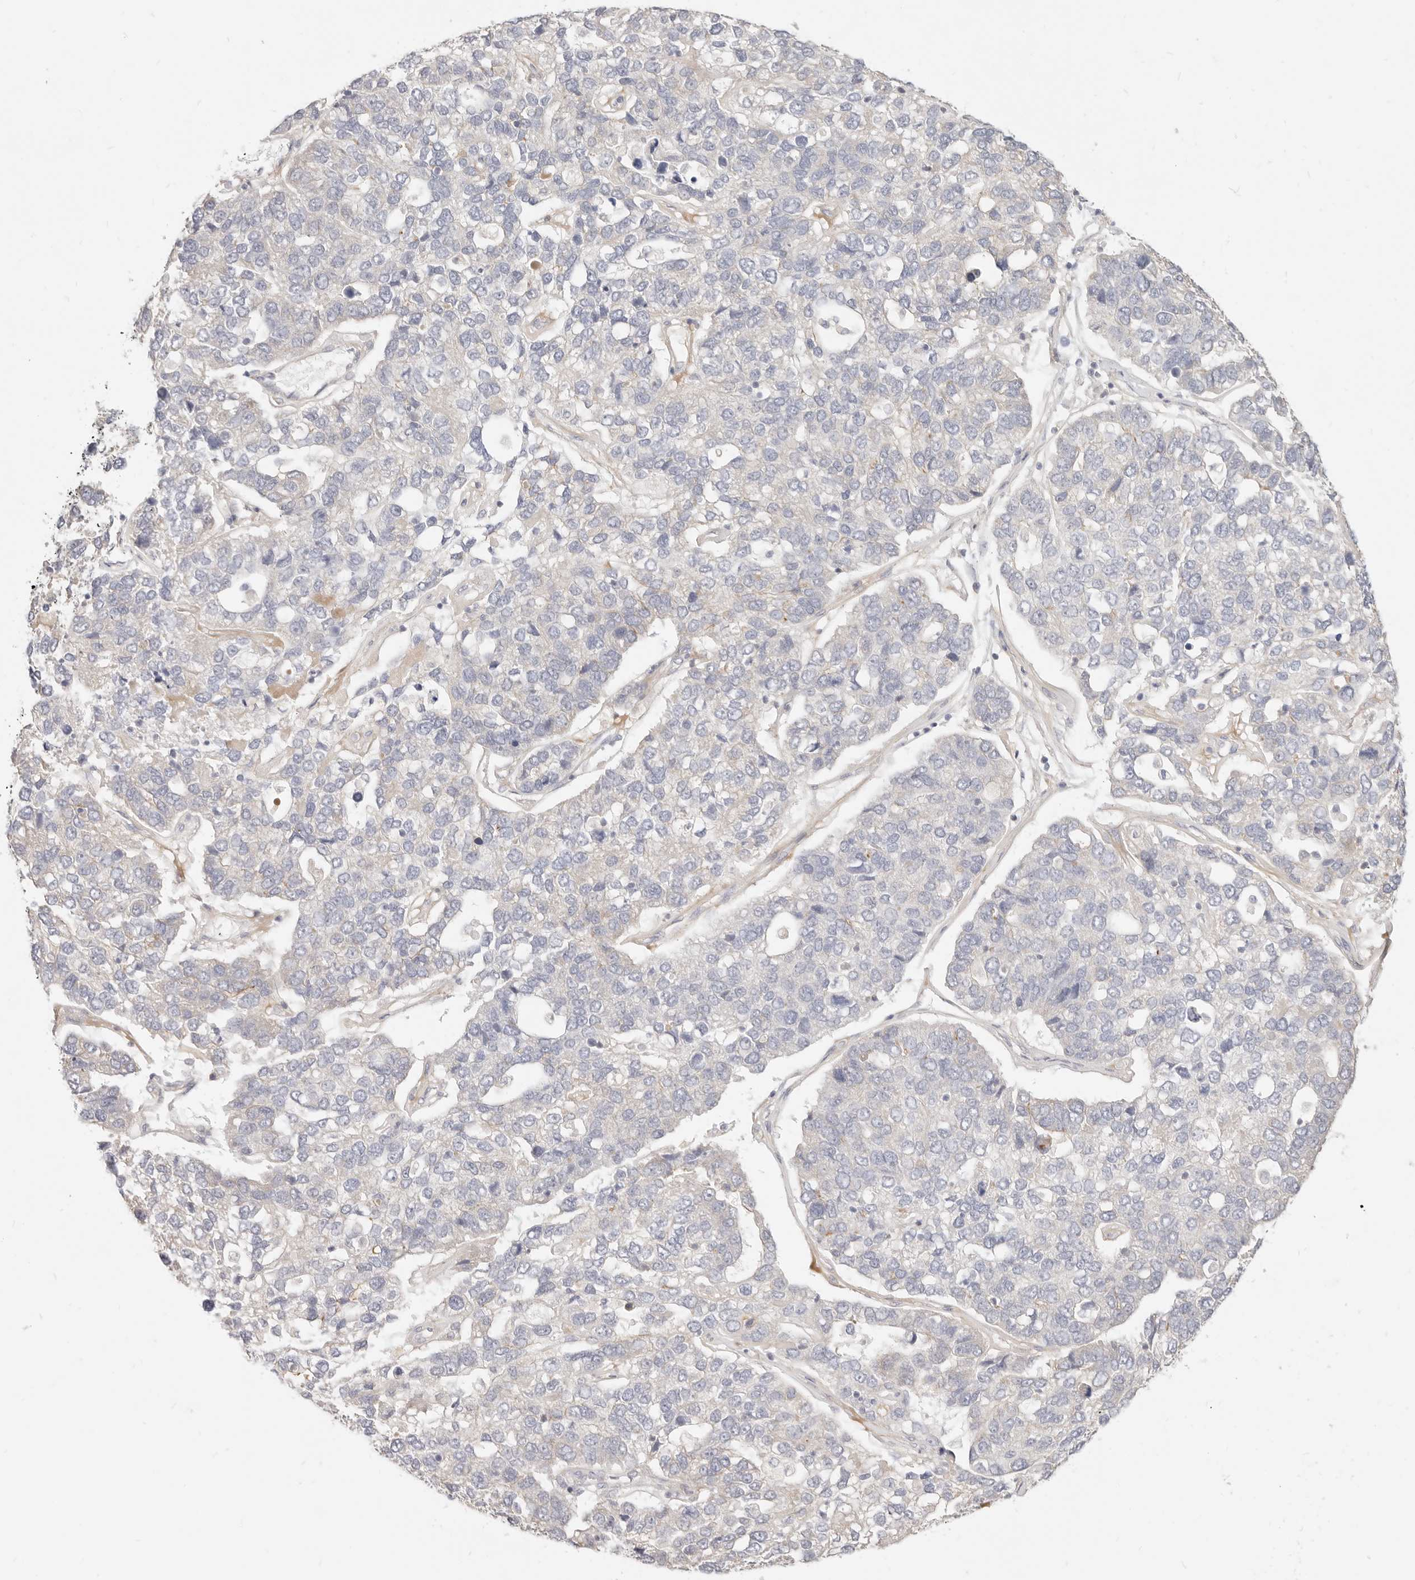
{"staining": {"intensity": "negative", "quantity": "none", "location": "none"}, "tissue": "pancreatic cancer", "cell_type": "Tumor cells", "image_type": "cancer", "snomed": [{"axis": "morphology", "description": "Adenocarcinoma, NOS"}, {"axis": "topography", "description": "Pancreas"}], "caption": "Immunohistochemistry image of pancreatic adenocarcinoma stained for a protein (brown), which shows no positivity in tumor cells. Brightfield microscopy of immunohistochemistry (IHC) stained with DAB (brown) and hematoxylin (blue), captured at high magnification.", "gene": "LTB4R2", "patient": {"sex": "female", "age": 61}}